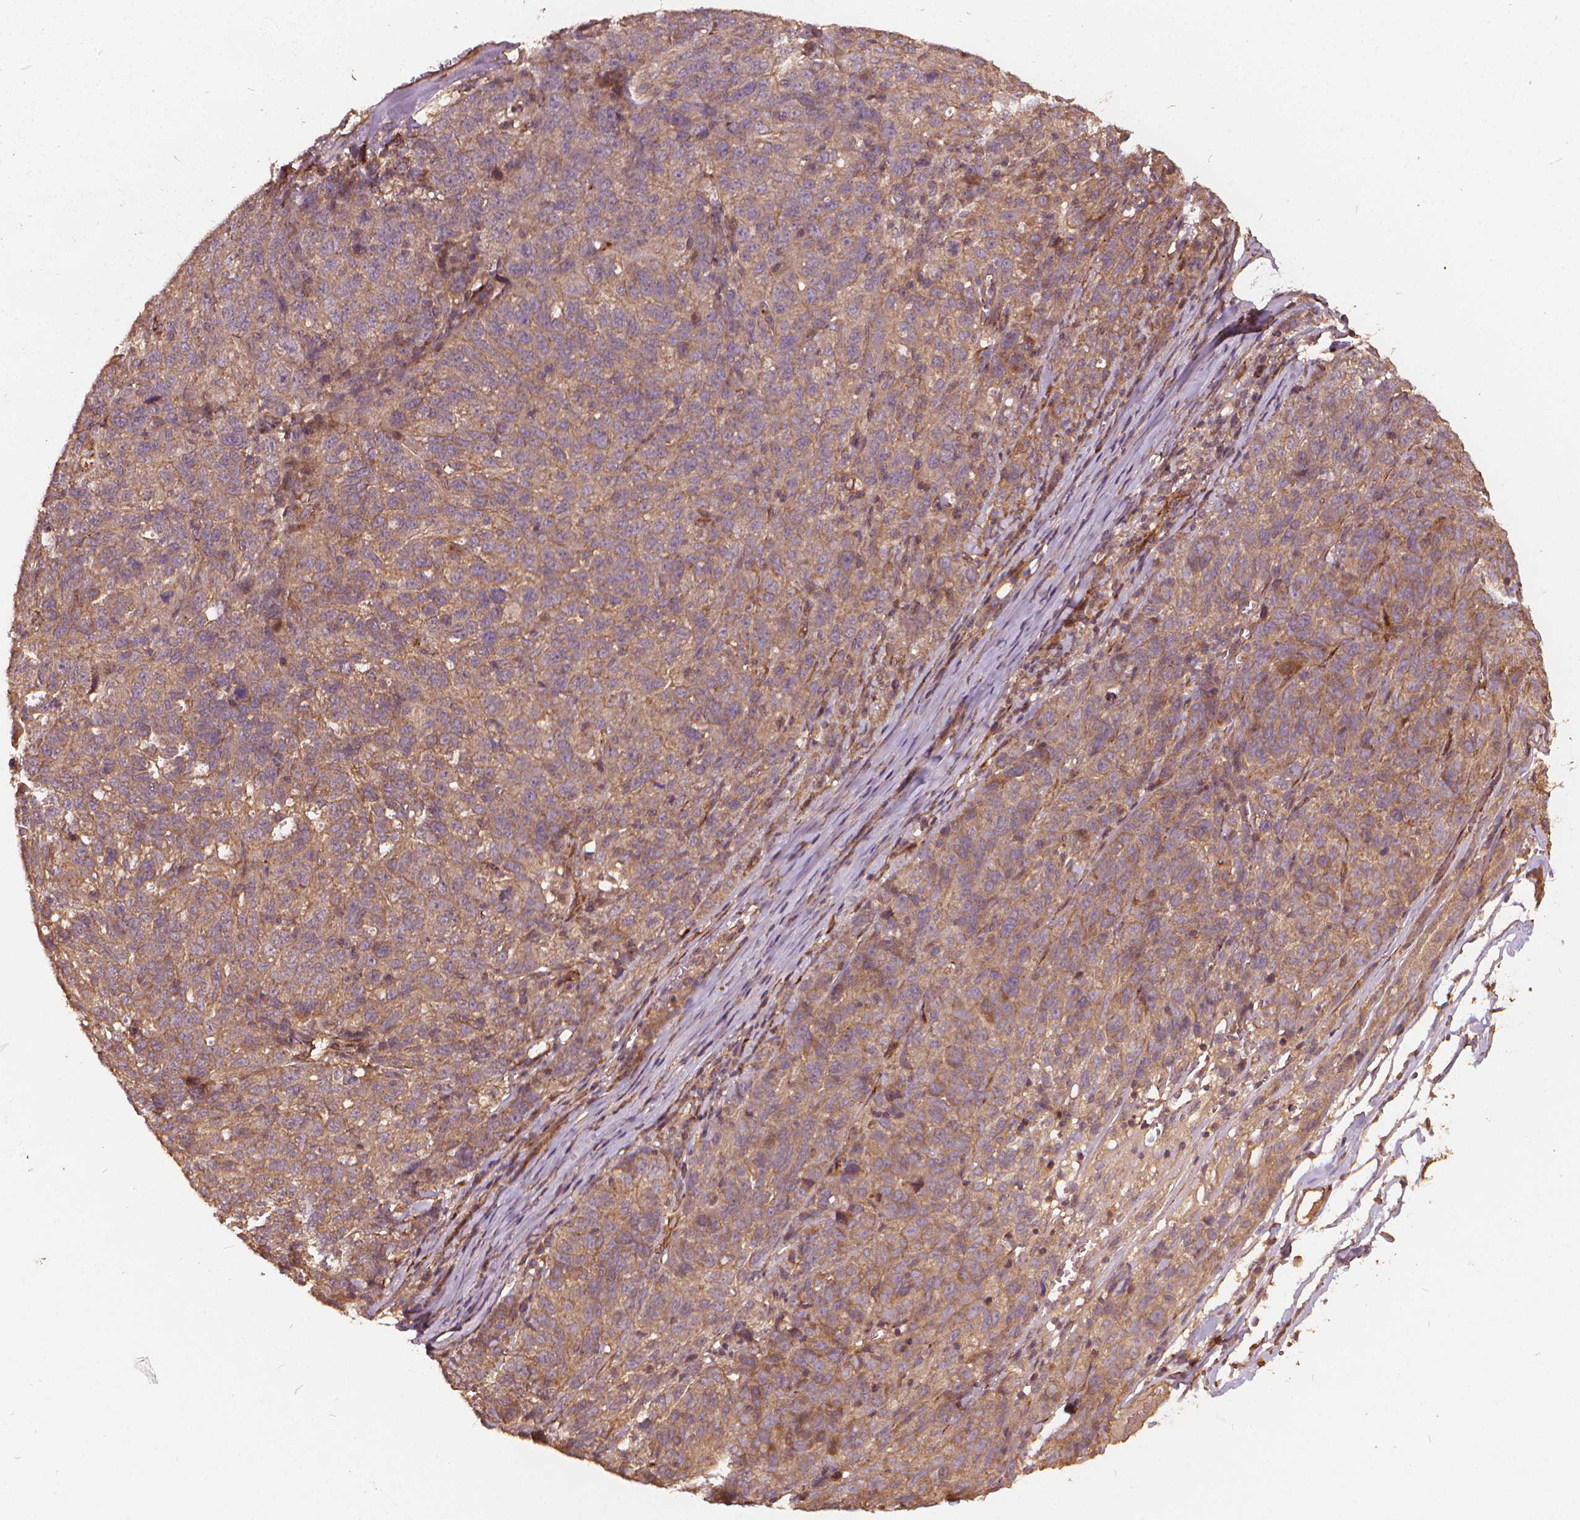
{"staining": {"intensity": "moderate", "quantity": ">75%", "location": "cytoplasmic/membranous"}, "tissue": "ovarian cancer", "cell_type": "Tumor cells", "image_type": "cancer", "snomed": [{"axis": "morphology", "description": "Cystadenocarcinoma, serous, NOS"}, {"axis": "topography", "description": "Ovary"}], "caption": "A brown stain labels moderate cytoplasmic/membranous expression of a protein in human serous cystadenocarcinoma (ovarian) tumor cells.", "gene": "UBXN2A", "patient": {"sex": "female", "age": 71}}